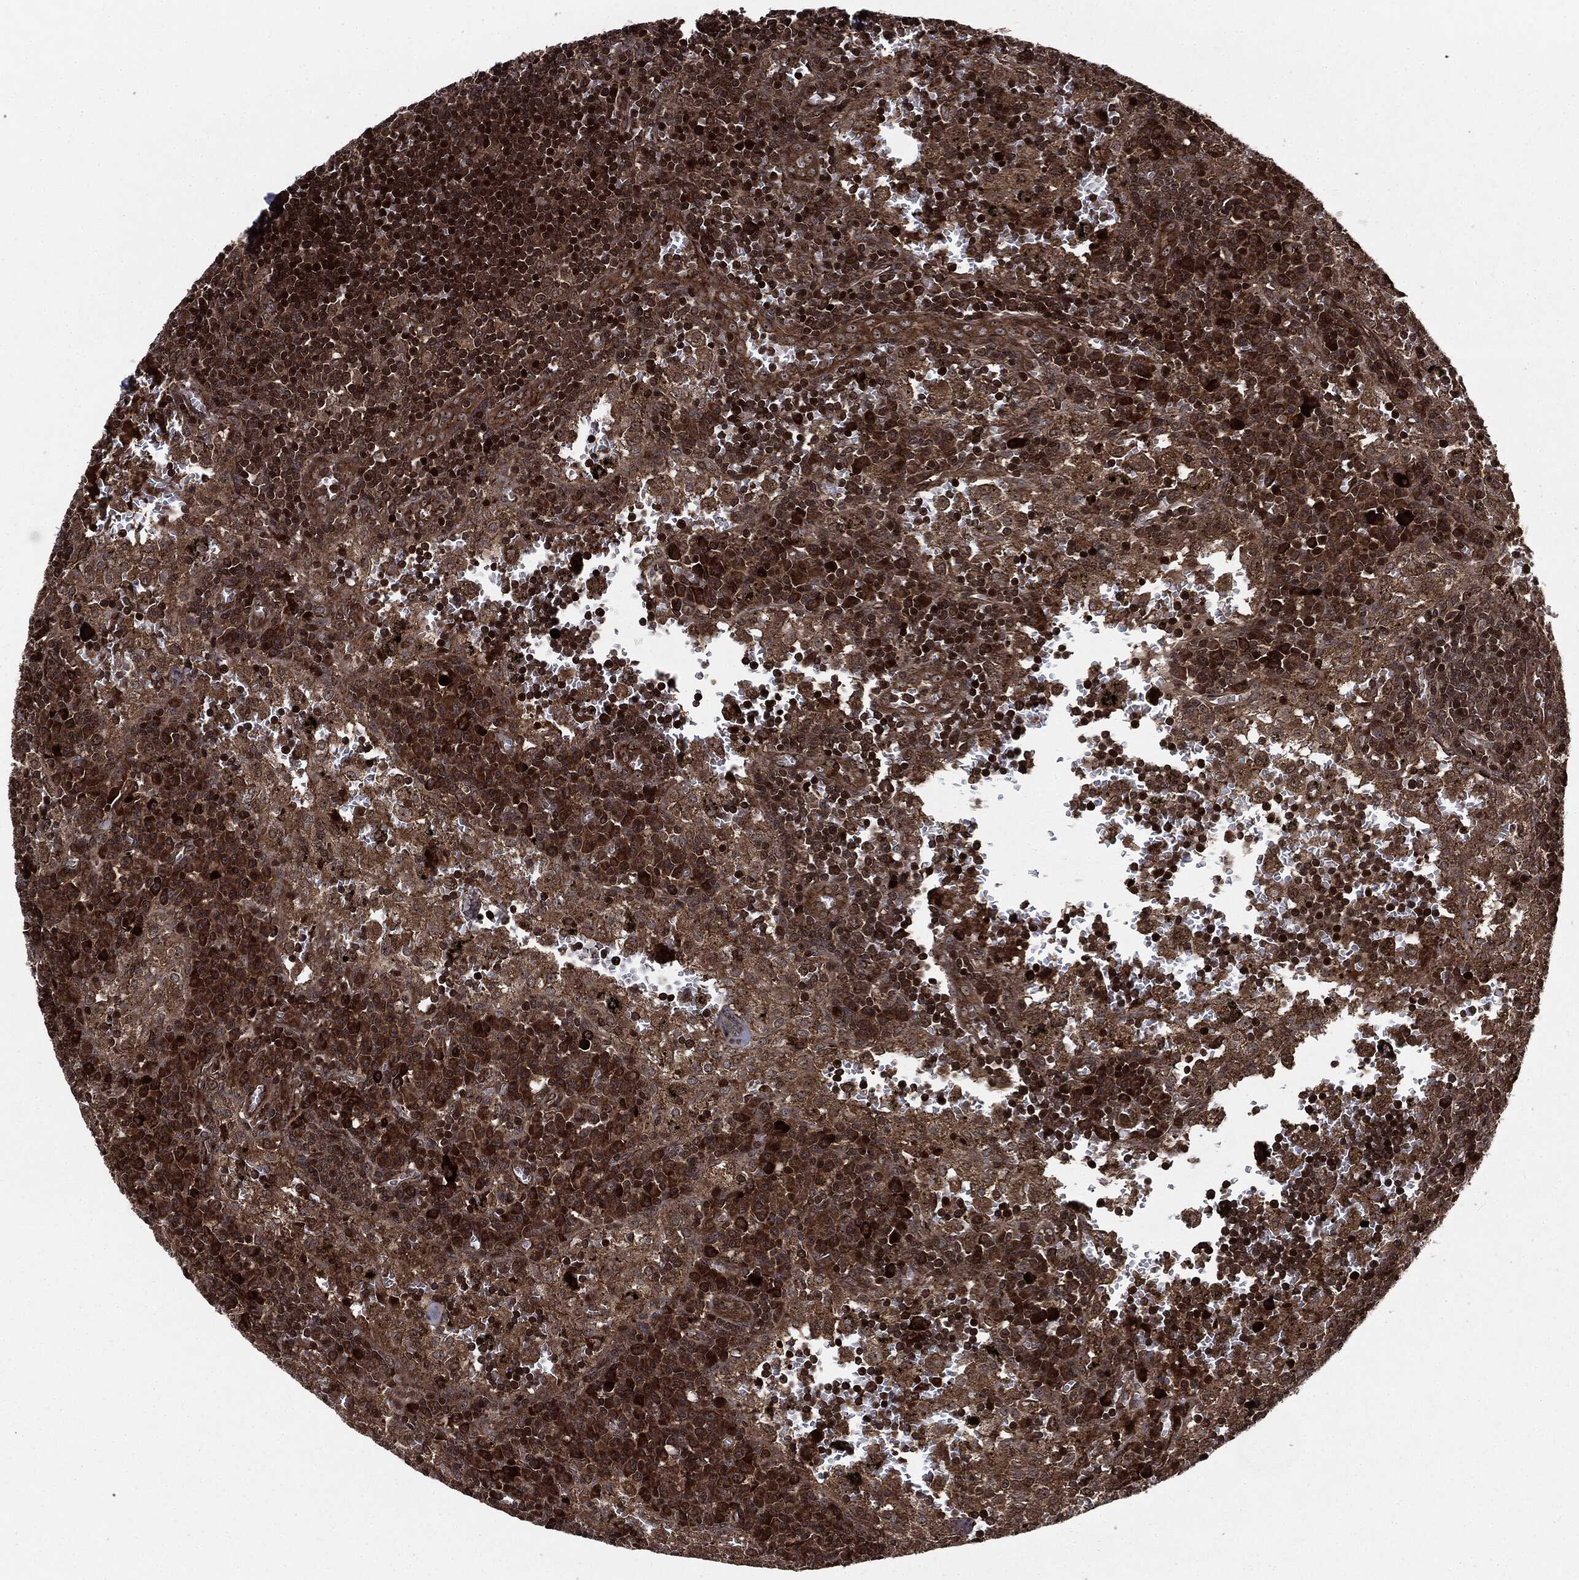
{"staining": {"intensity": "strong", "quantity": "<25%", "location": "nuclear"}, "tissue": "lymph node", "cell_type": "Germinal center cells", "image_type": "normal", "snomed": [{"axis": "morphology", "description": "Normal tissue, NOS"}, {"axis": "topography", "description": "Lymph node"}], "caption": "Human lymph node stained with a brown dye shows strong nuclear positive staining in approximately <25% of germinal center cells.", "gene": "CARD6", "patient": {"sex": "male", "age": 62}}